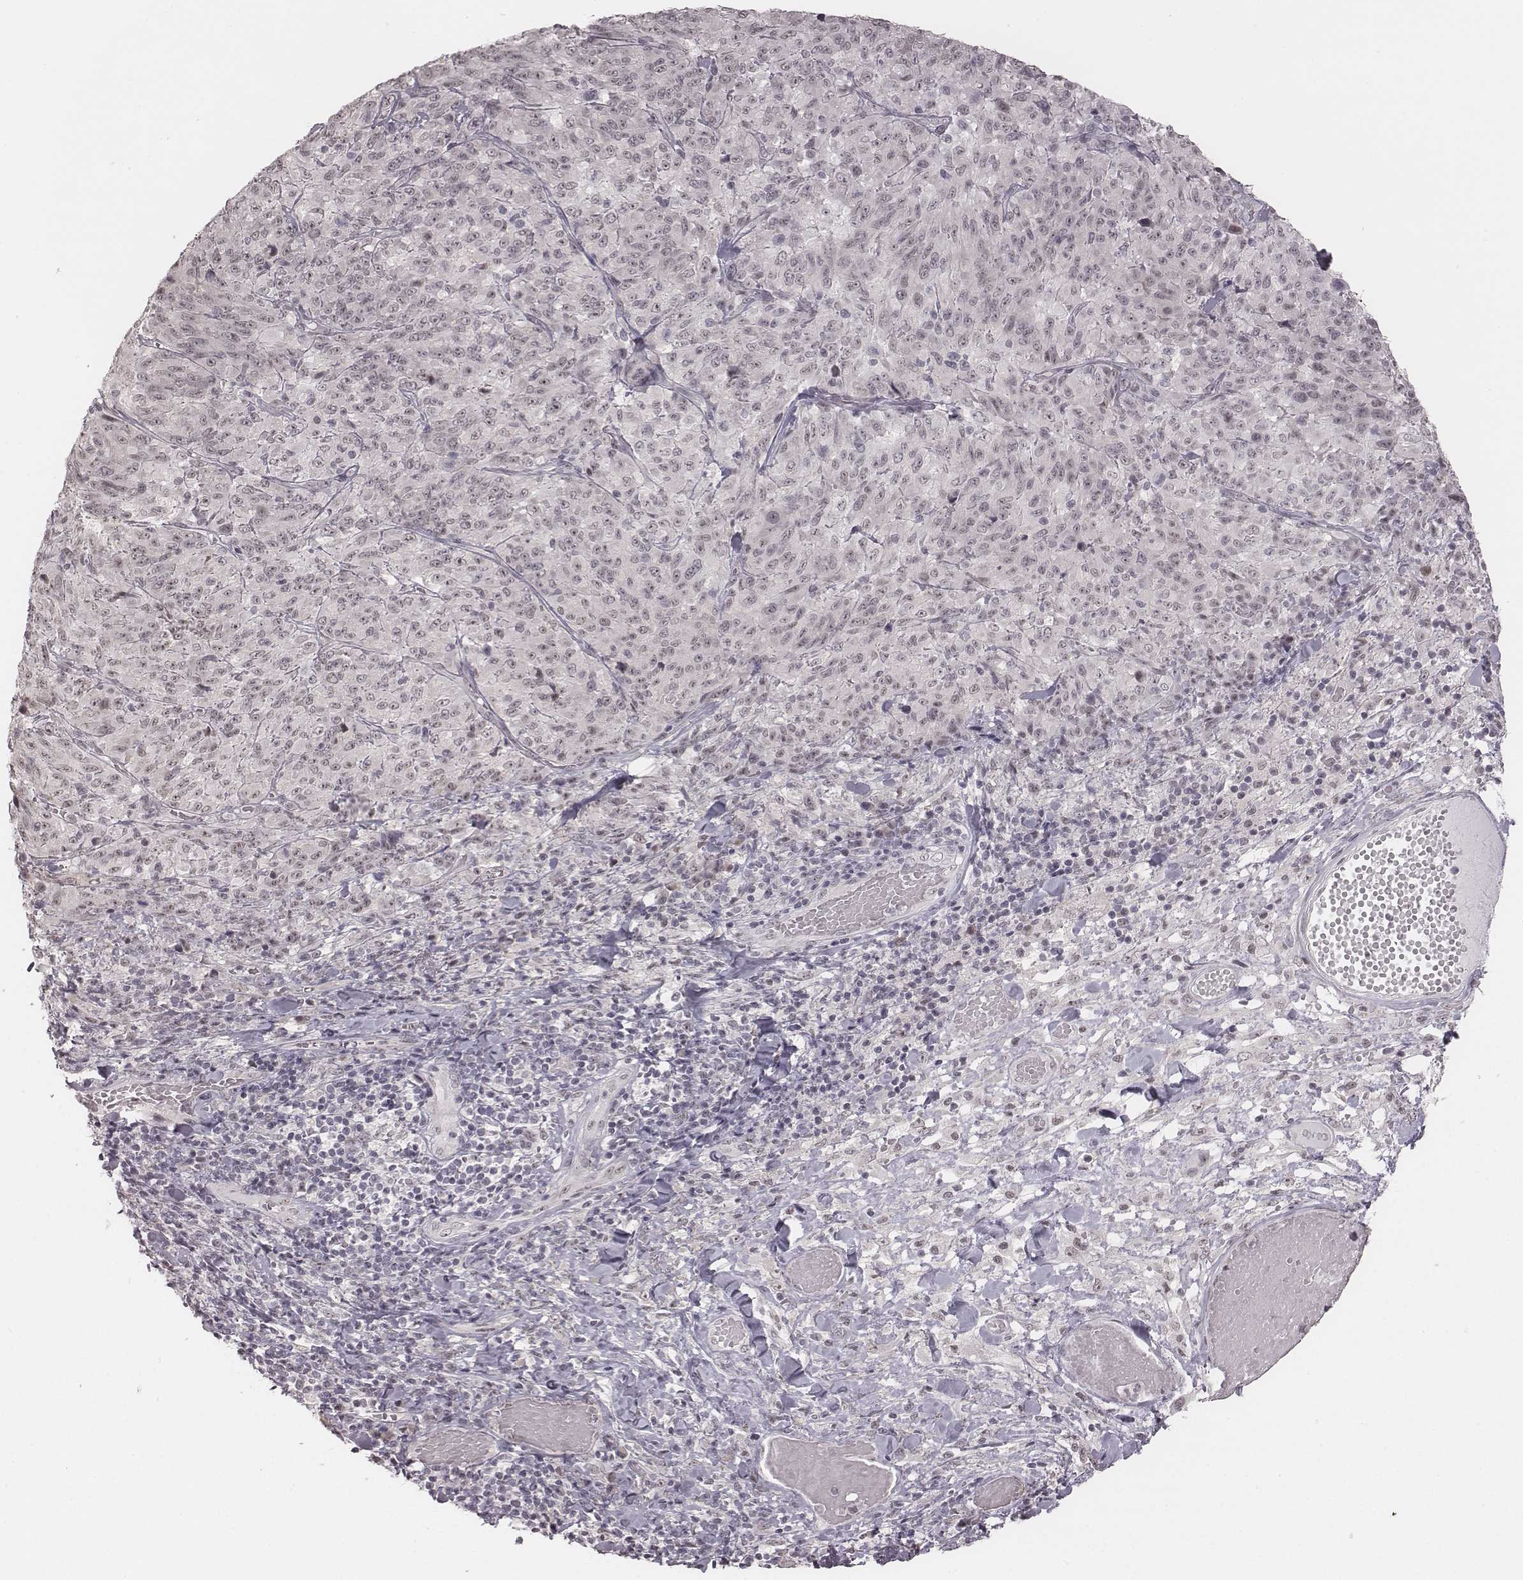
{"staining": {"intensity": "negative", "quantity": "none", "location": "none"}, "tissue": "melanoma", "cell_type": "Tumor cells", "image_type": "cancer", "snomed": [{"axis": "morphology", "description": "Malignant melanoma, NOS"}, {"axis": "topography", "description": "Skin"}], "caption": "Micrograph shows no significant protein expression in tumor cells of malignant melanoma.", "gene": "RPGRIP1", "patient": {"sex": "female", "age": 91}}